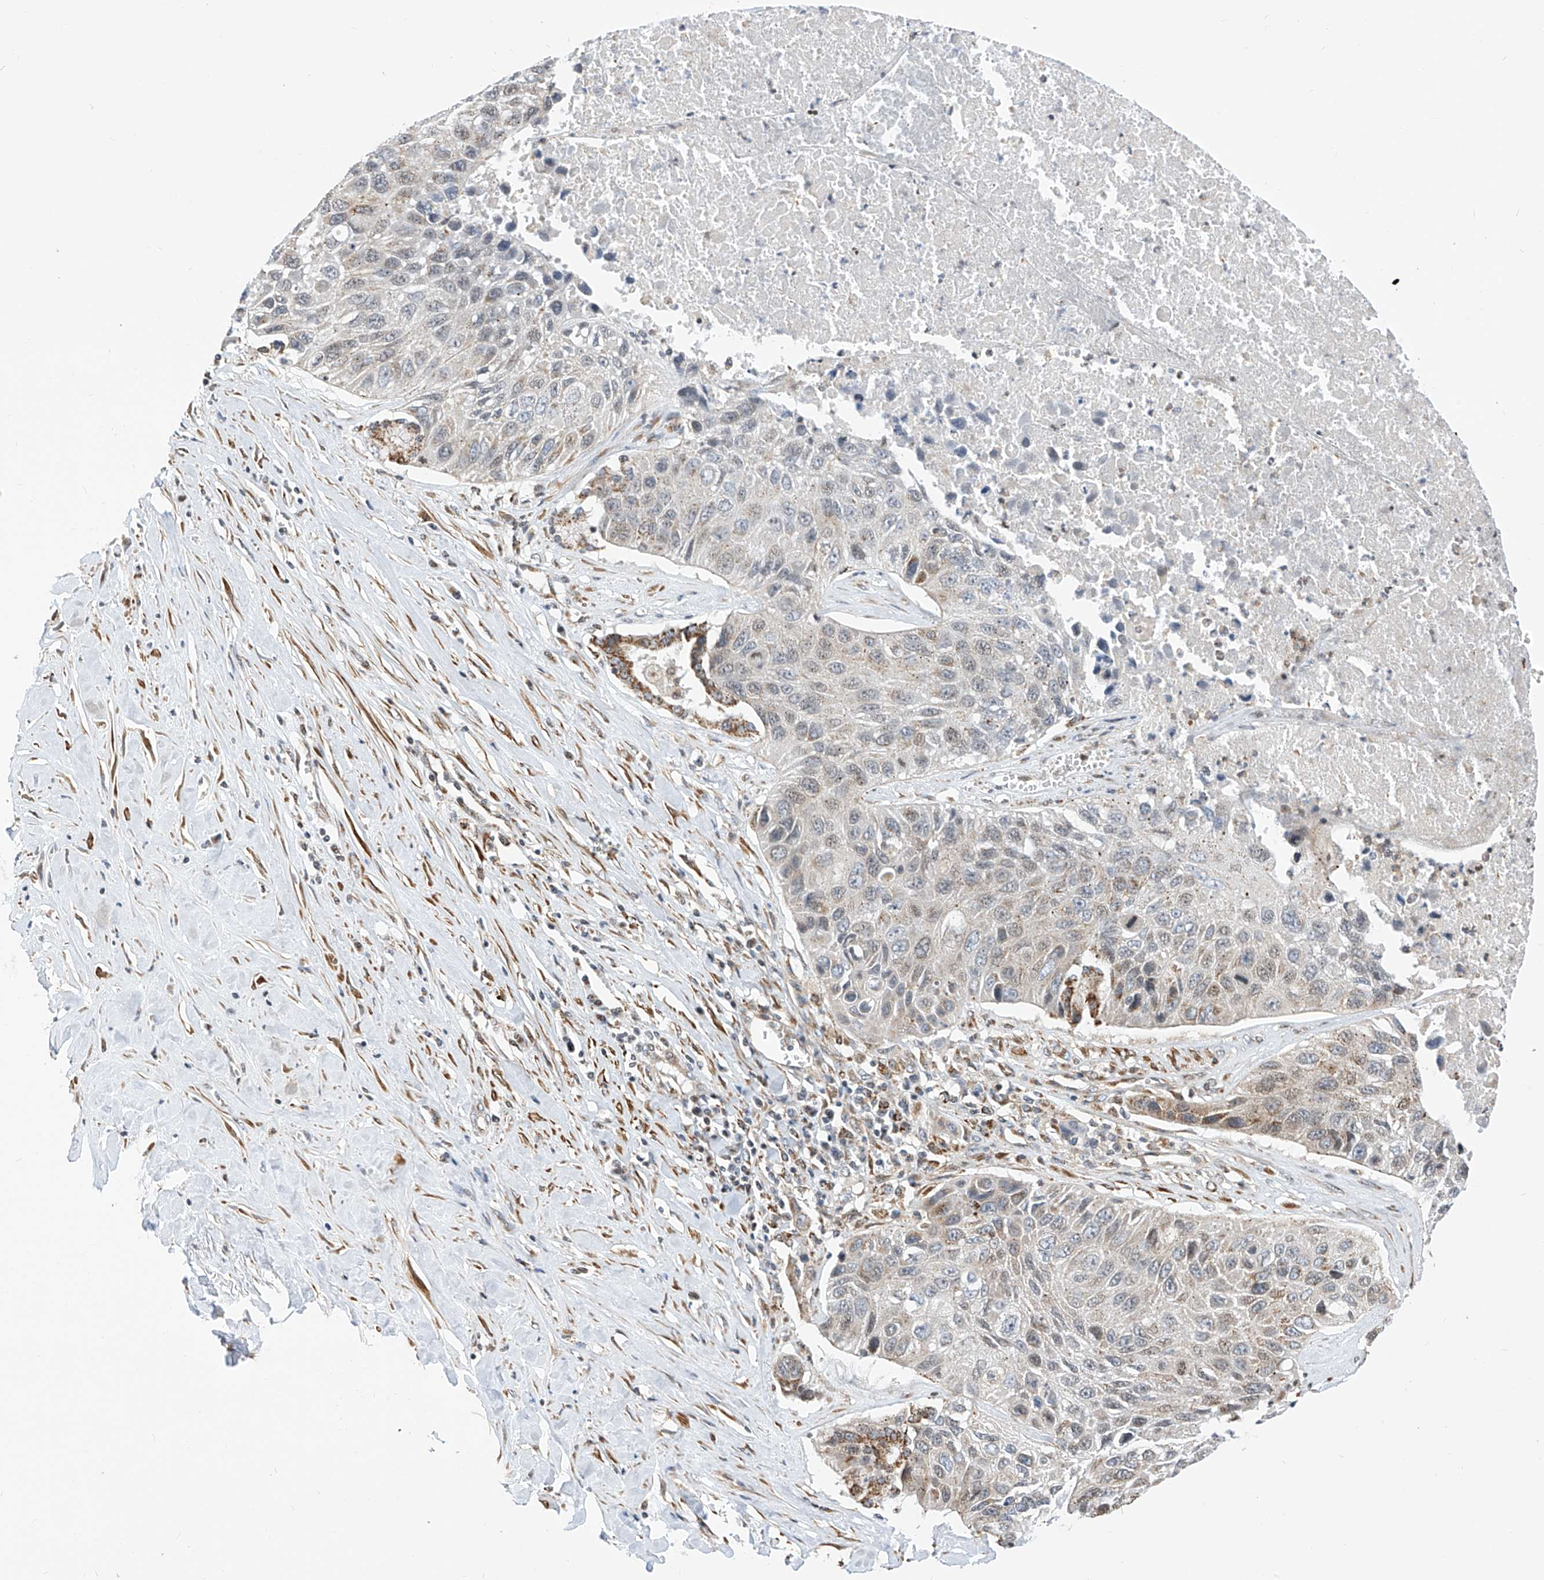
{"staining": {"intensity": "moderate", "quantity": "<25%", "location": "cytoplasmic/membranous"}, "tissue": "lung cancer", "cell_type": "Tumor cells", "image_type": "cancer", "snomed": [{"axis": "morphology", "description": "Squamous cell carcinoma, NOS"}, {"axis": "topography", "description": "Lung"}], "caption": "A histopathology image of lung squamous cell carcinoma stained for a protein shows moderate cytoplasmic/membranous brown staining in tumor cells.", "gene": "TTLL8", "patient": {"sex": "male", "age": 61}}